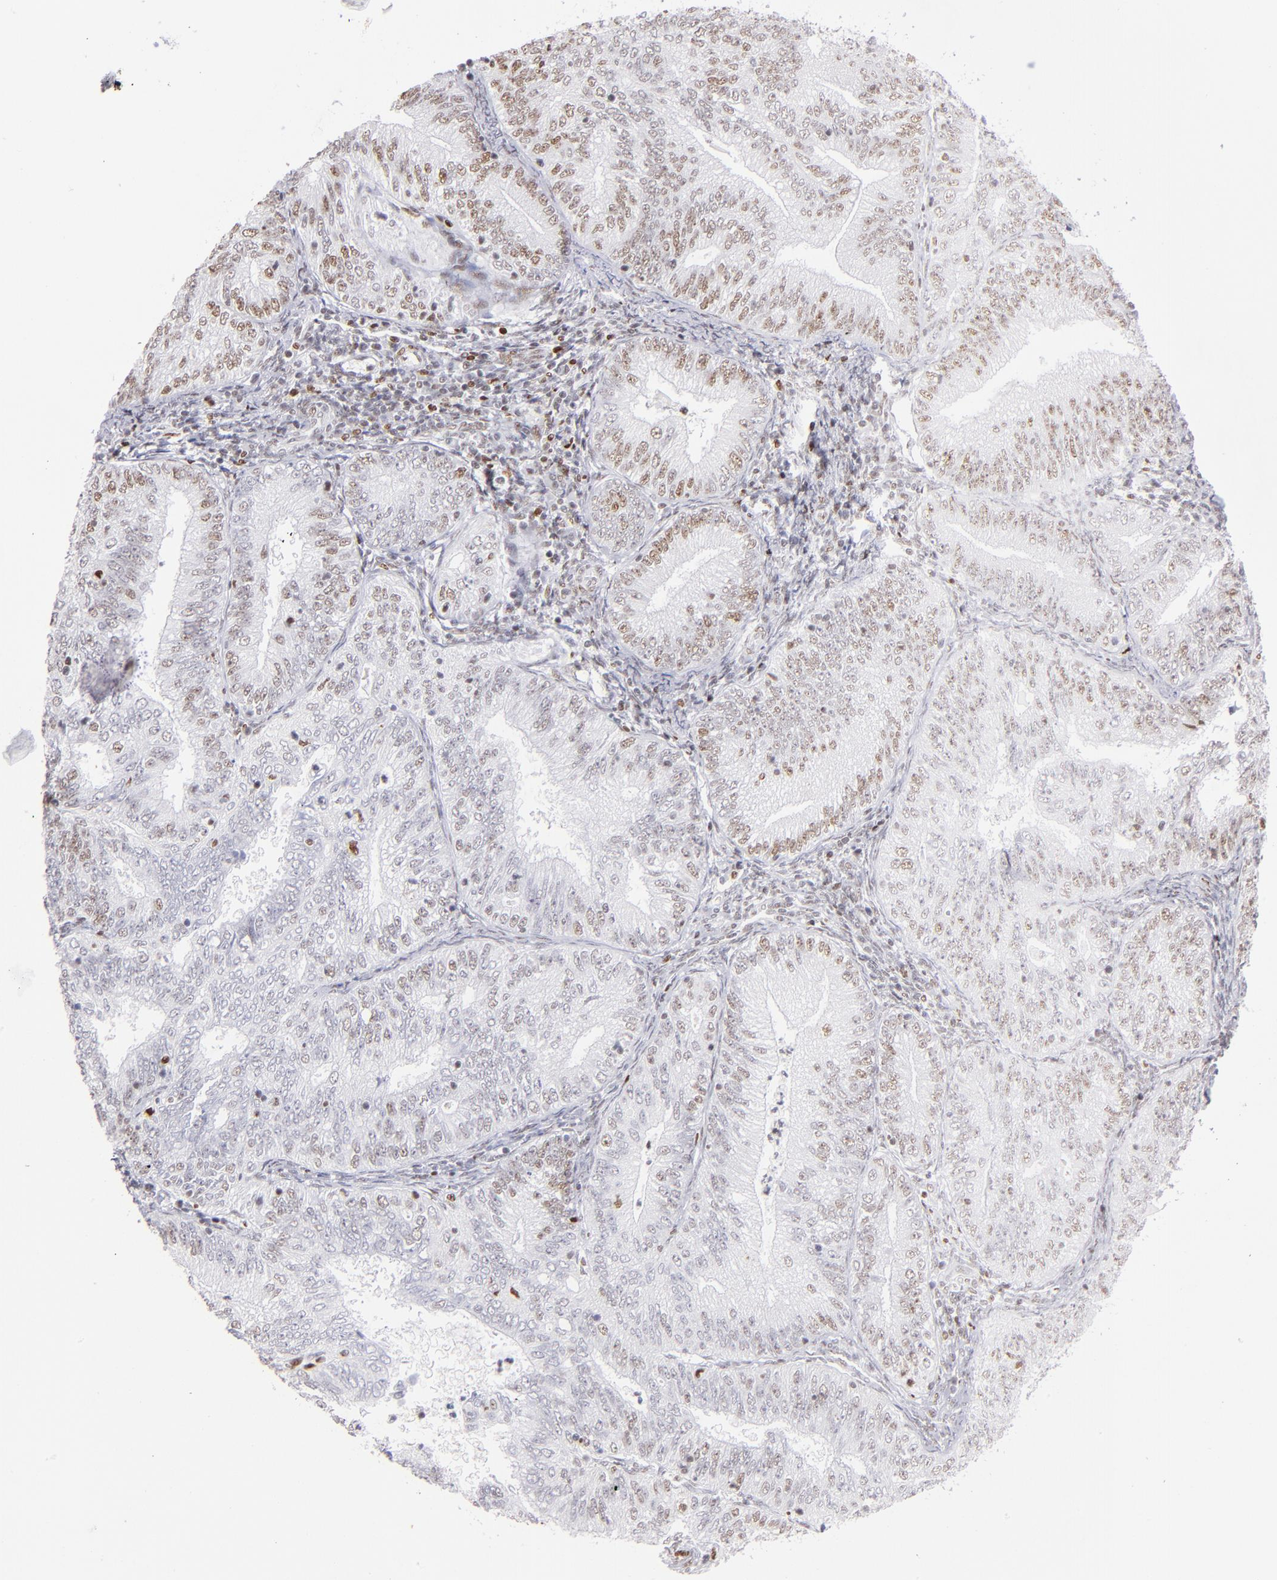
{"staining": {"intensity": "moderate", "quantity": "25%-75%", "location": "nuclear"}, "tissue": "endometrial cancer", "cell_type": "Tumor cells", "image_type": "cancer", "snomed": [{"axis": "morphology", "description": "Adenocarcinoma, NOS"}, {"axis": "topography", "description": "Endometrium"}], "caption": "A brown stain shows moderate nuclear expression of a protein in human adenocarcinoma (endometrial) tumor cells. The protein of interest is shown in brown color, while the nuclei are stained blue.", "gene": "POLA1", "patient": {"sex": "female", "age": 69}}